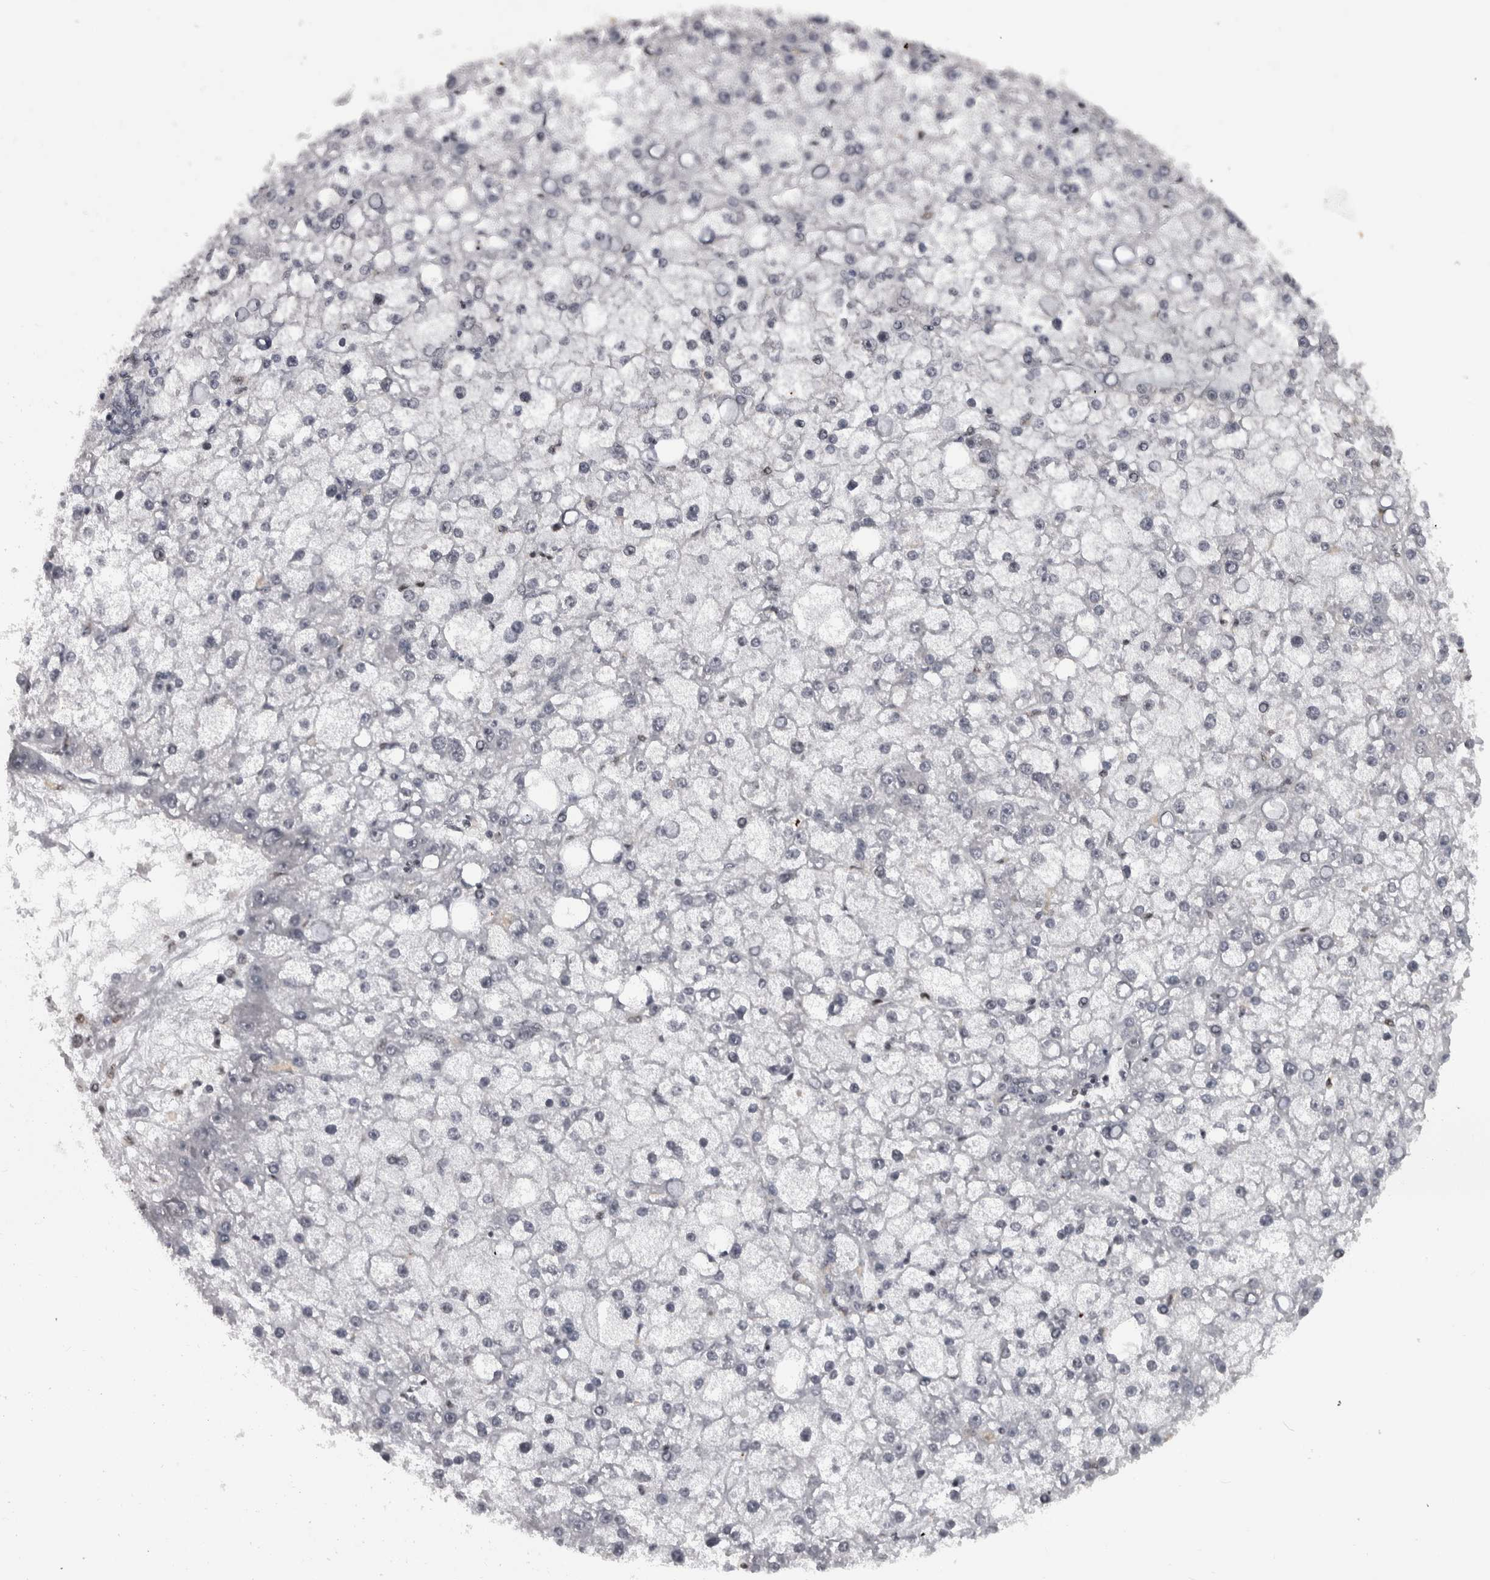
{"staining": {"intensity": "negative", "quantity": "none", "location": "none"}, "tissue": "liver cancer", "cell_type": "Tumor cells", "image_type": "cancer", "snomed": [{"axis": "morphology", "description": "Carcinoma, Hepatocellular, NOS"}, {"axis": "topography", "description": "Liver"}], "caption": "This is an immunohistochemistry photomicrograph of liver cancer. There is no staining in tumor cells.", "gene": "ZSCAN2", "patient": {"sex": "male", "age": 67}}